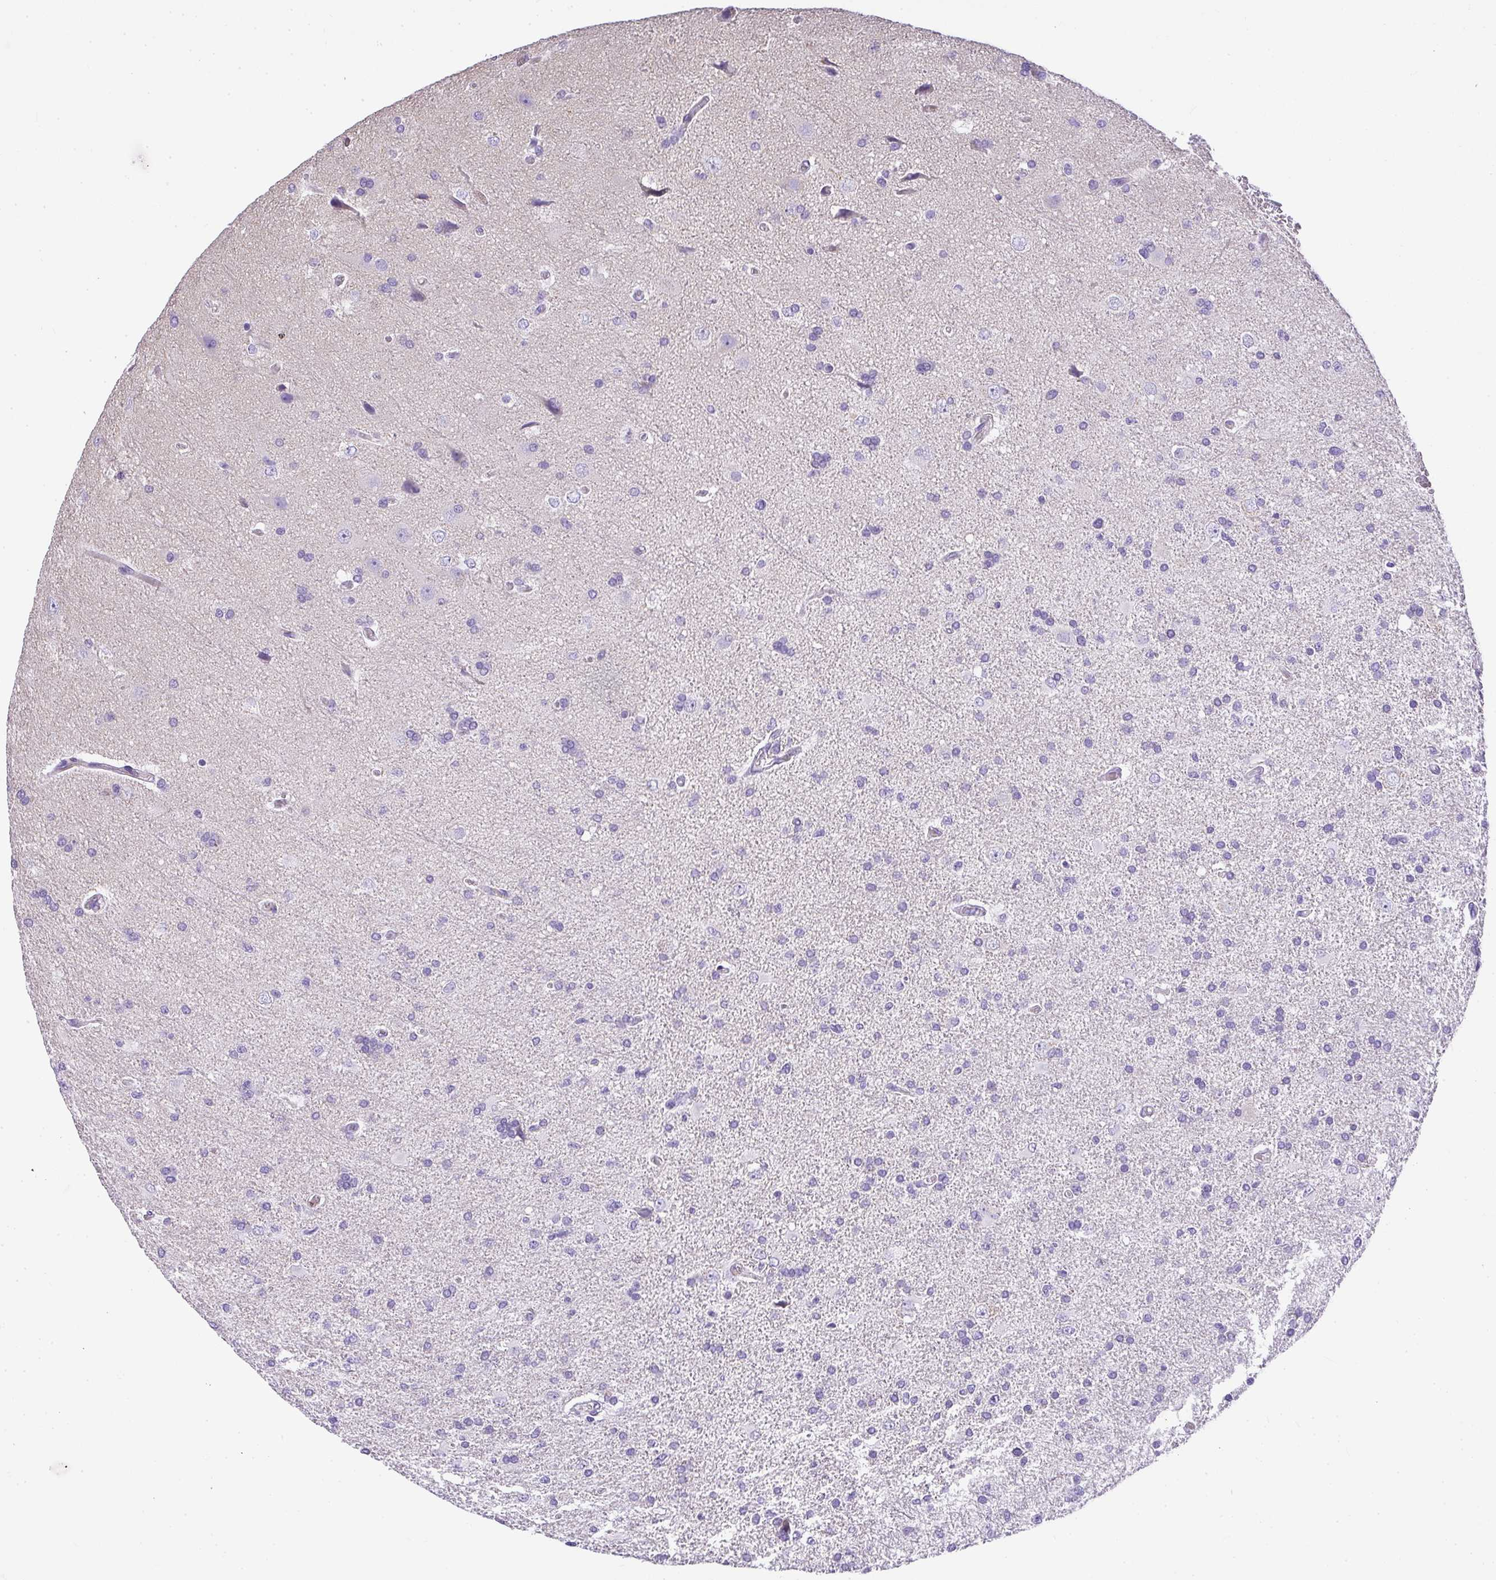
{"staining": {"intensity": "negative", "quantity": "none", "location": "none"}, "tissue": "glioma", "cell_type": "Tumor cells", "image_type": "cancer", "snomed": [{"axis": "morphology", "description": "Glioma, malignant, High grade"}, {"axis": "topography", "description": "Brain"}], "caption": "Histopathology image shows no significant protein expression in tumor cells of glioma.", "gene": "PLPPR3", "patient": {"sex": "male", "age": 68}}